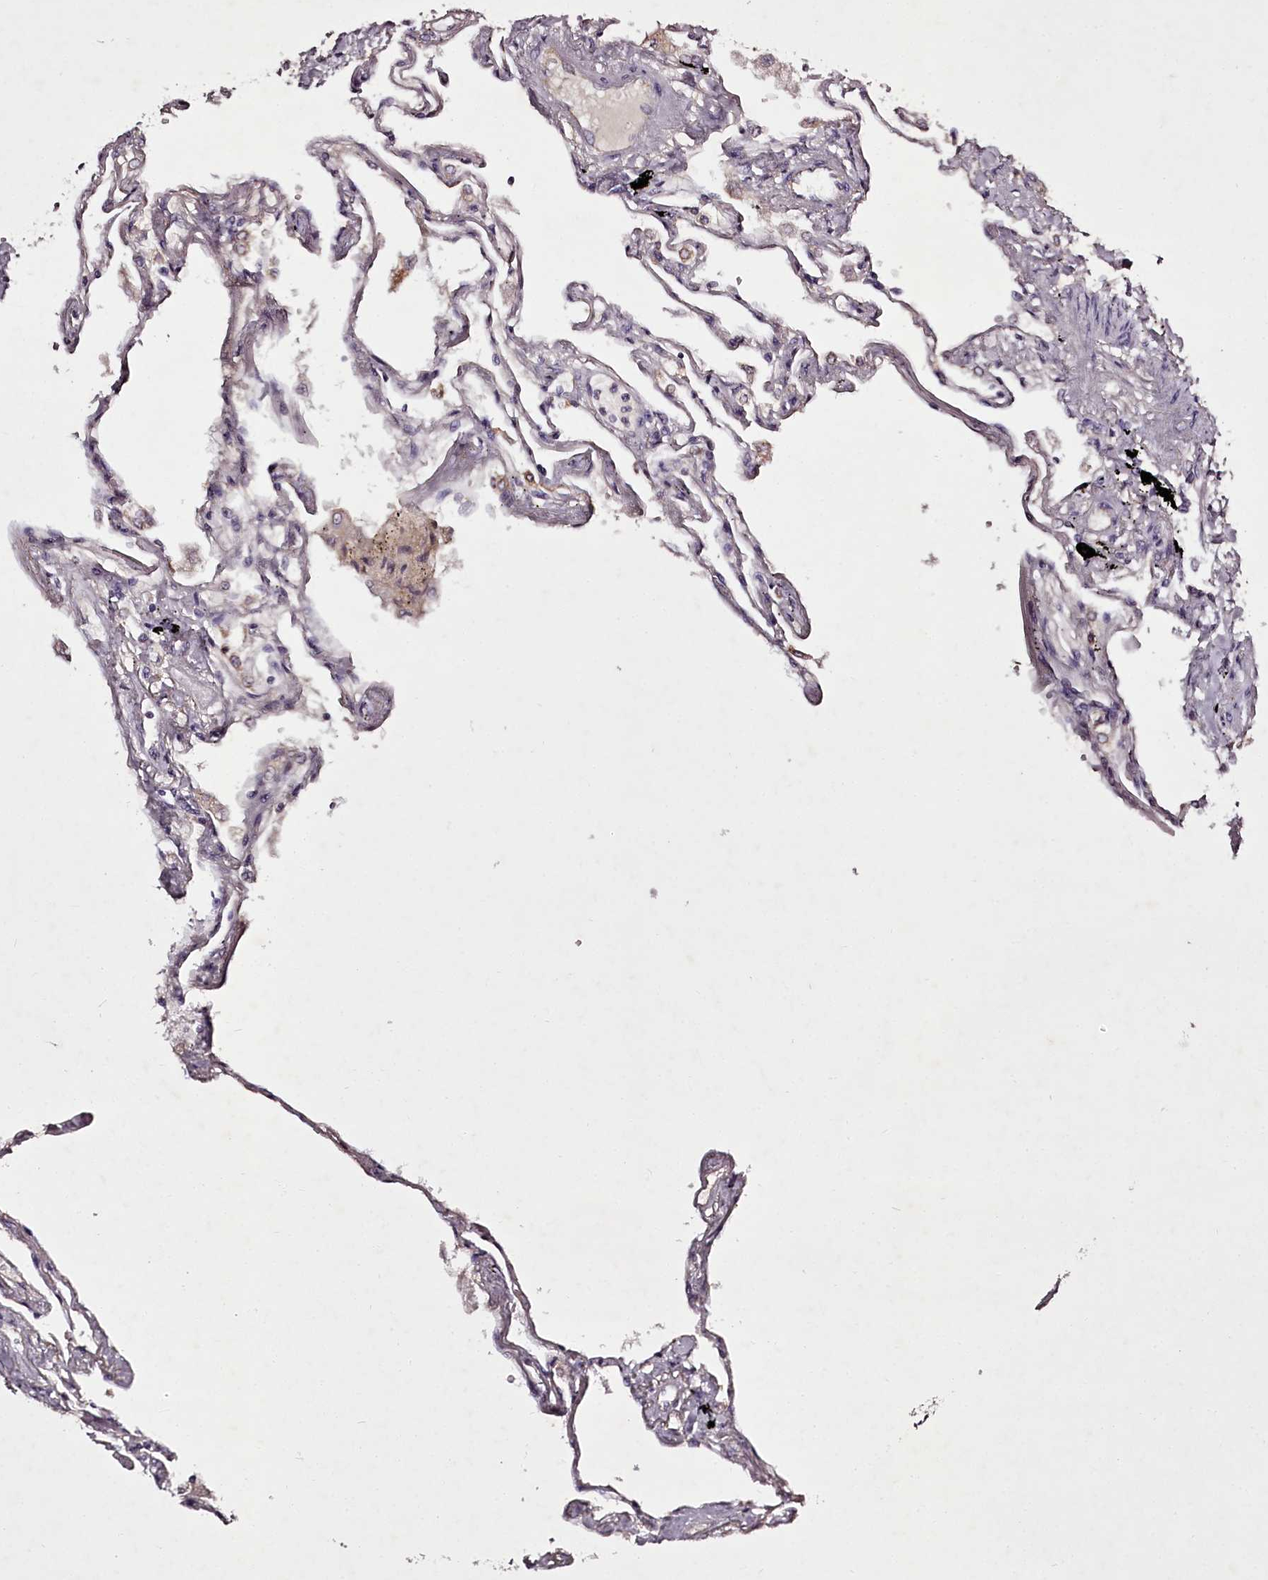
{"staining": {"intensity": "negative", "quantity": "none", "location": "none"}, "tissue": "lung", "cell_type": "Alveolar cells", "image_type": "normal", "snomed": [{"axis": "morphology", "description": "Normal tissue, NOS"}, {"axis": "topography", "description": "Lung"}], "caption": "Lung stained for a protein using immunohistochemistry (IHC) shows no expression alveolar cells.", "gene": "RBMXL2", "patient": {"sex": "female", "age": 67}}